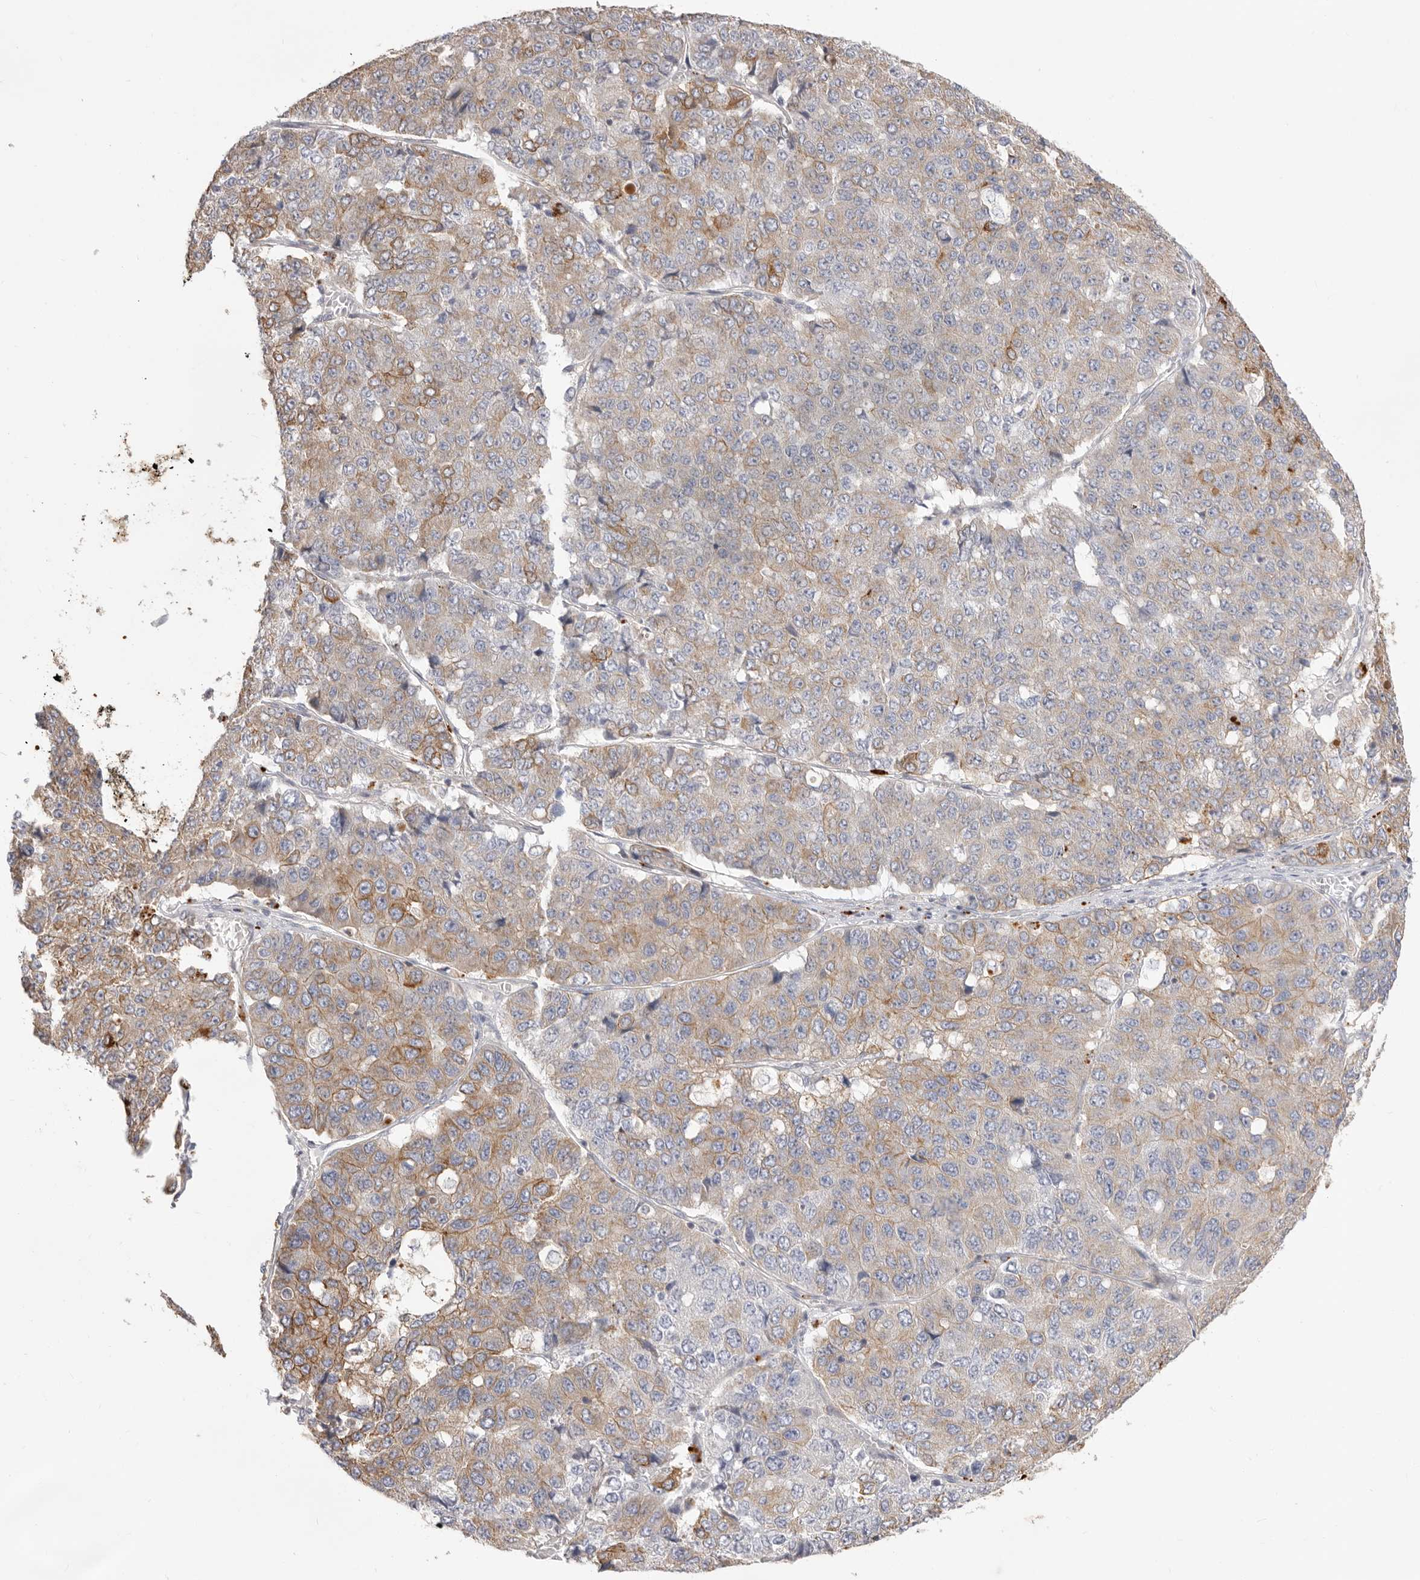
{"staining": {"intensity": "moderate", "quantity": "25%-75%", "location": "cytoplasmic/membranous"}, "tissue": "pancreatic cancer", "cell_type": "Tumor cells", "image_type": "cancer", "snomed": [{"axis": "morphology", "description": "Adenocarcinoma, NOS"}, {"axis": "topography", "description": "Pancreas"}], "caption": "Immunohistochemical staining of adenocarcinoma (pancreatic) displays medium levels of moderate cytoplasmic/membranous protein expression in about 25%-75% of tumor cells.", "gene": "USH1C", "patient": {"sex": "male", "age": 50}}